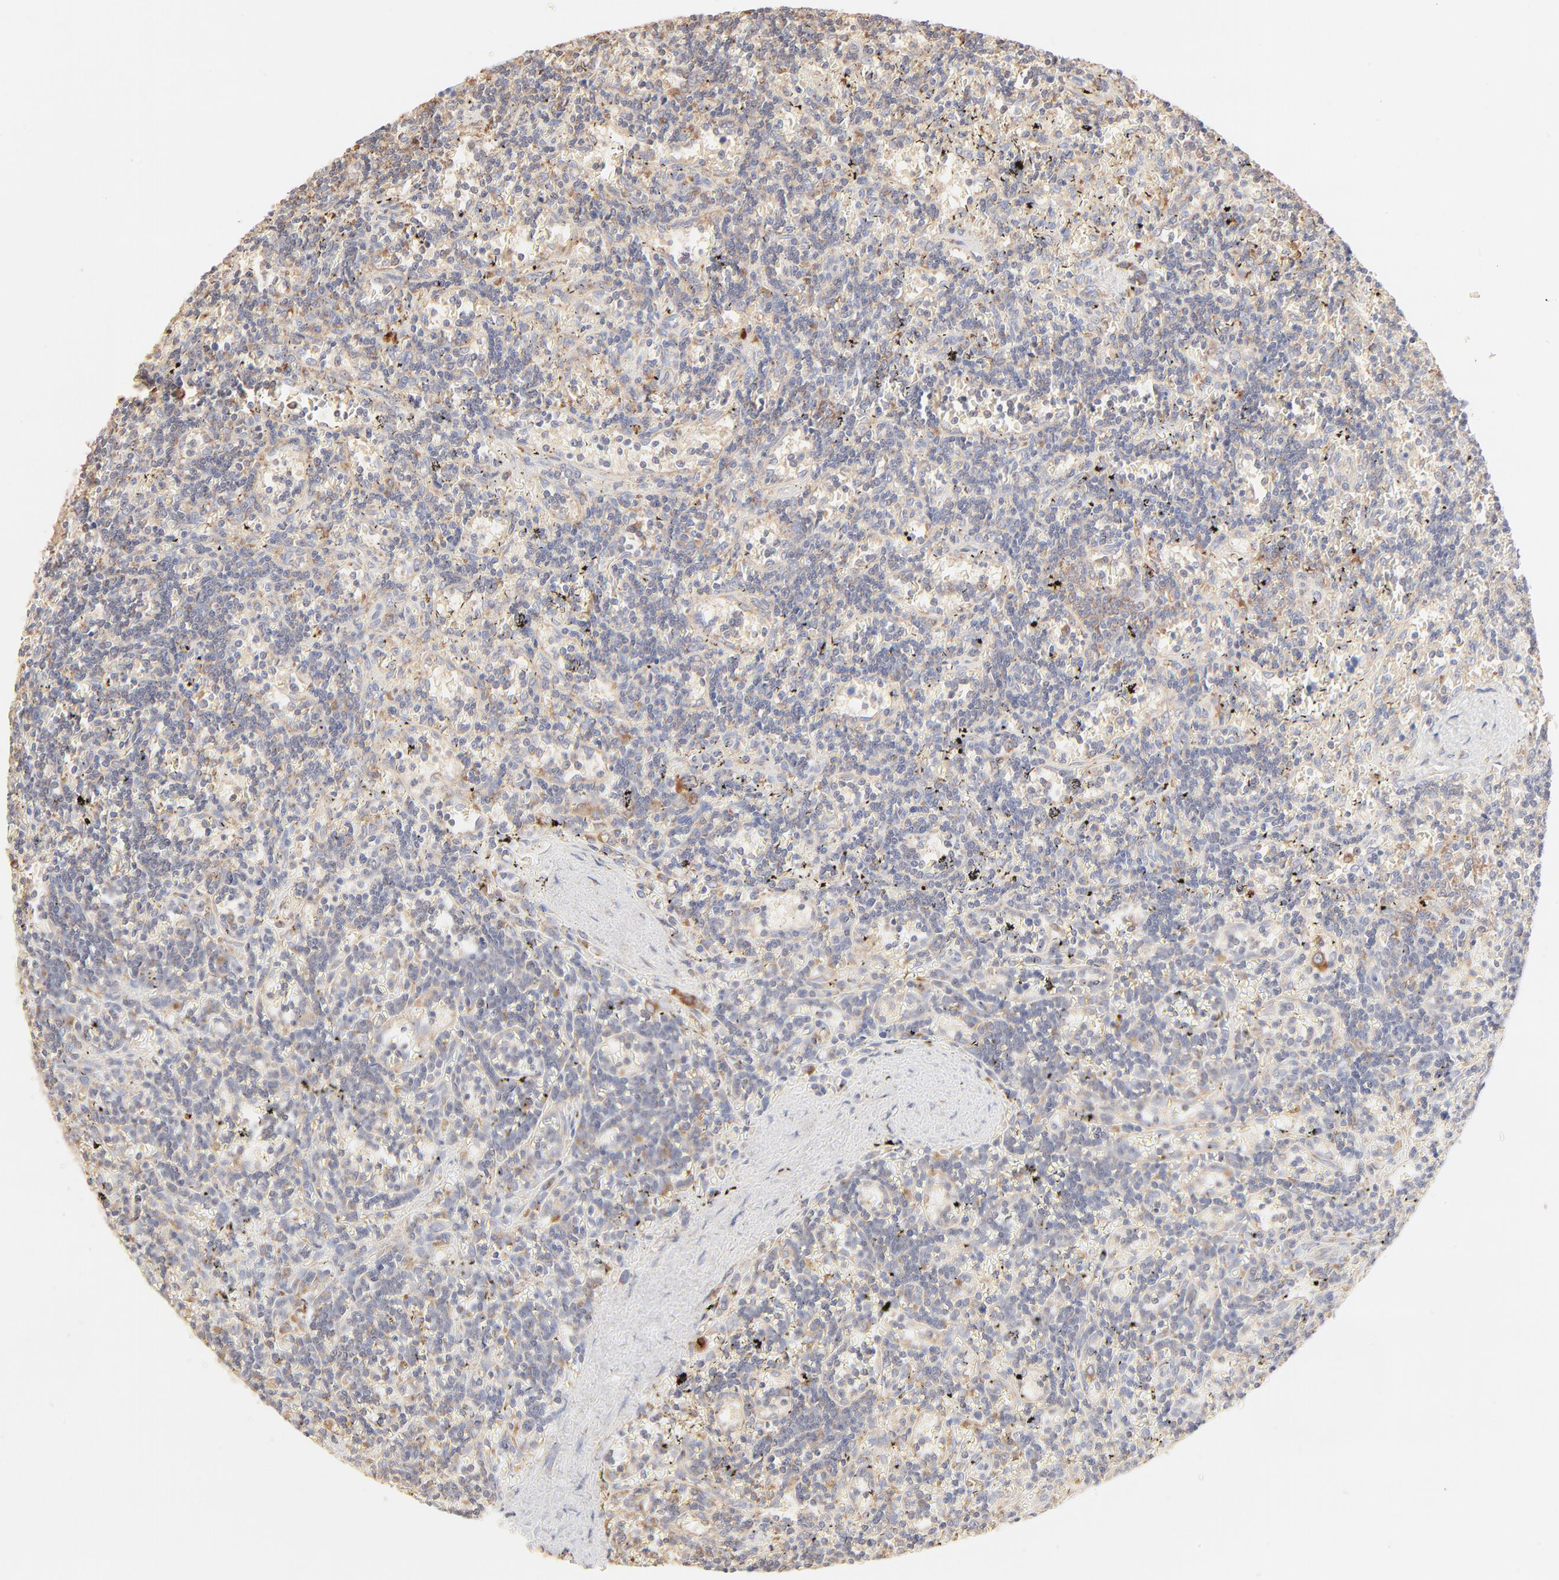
{"staining": {"intensity": "moderate", "quantity": "<25%", "location": "cytoplasmic/membranous"}, "tissue": "lymphoma", "cell_type": "Tumor cells", "image_type": "cancer", "snomed": [{"axis": "morphology", "description": "Malignant lymphoma, non-Hodgkin's type, Low grade"}, {"axis": "topography", "description": "Spleen"}], "caption": "A high-resolution photomicrograph shows immunohistochemistry staining of lymphoma, which demonstrates moderate cytoplasmic/membranous staining in about <25% of tumor cells. (Stains: DAB in brown, nuclei in blue, Microscopy: brightfield microscopy at high magnification).", "gene": "RPS20", "patient": {"sex": "male", "age": 60}}